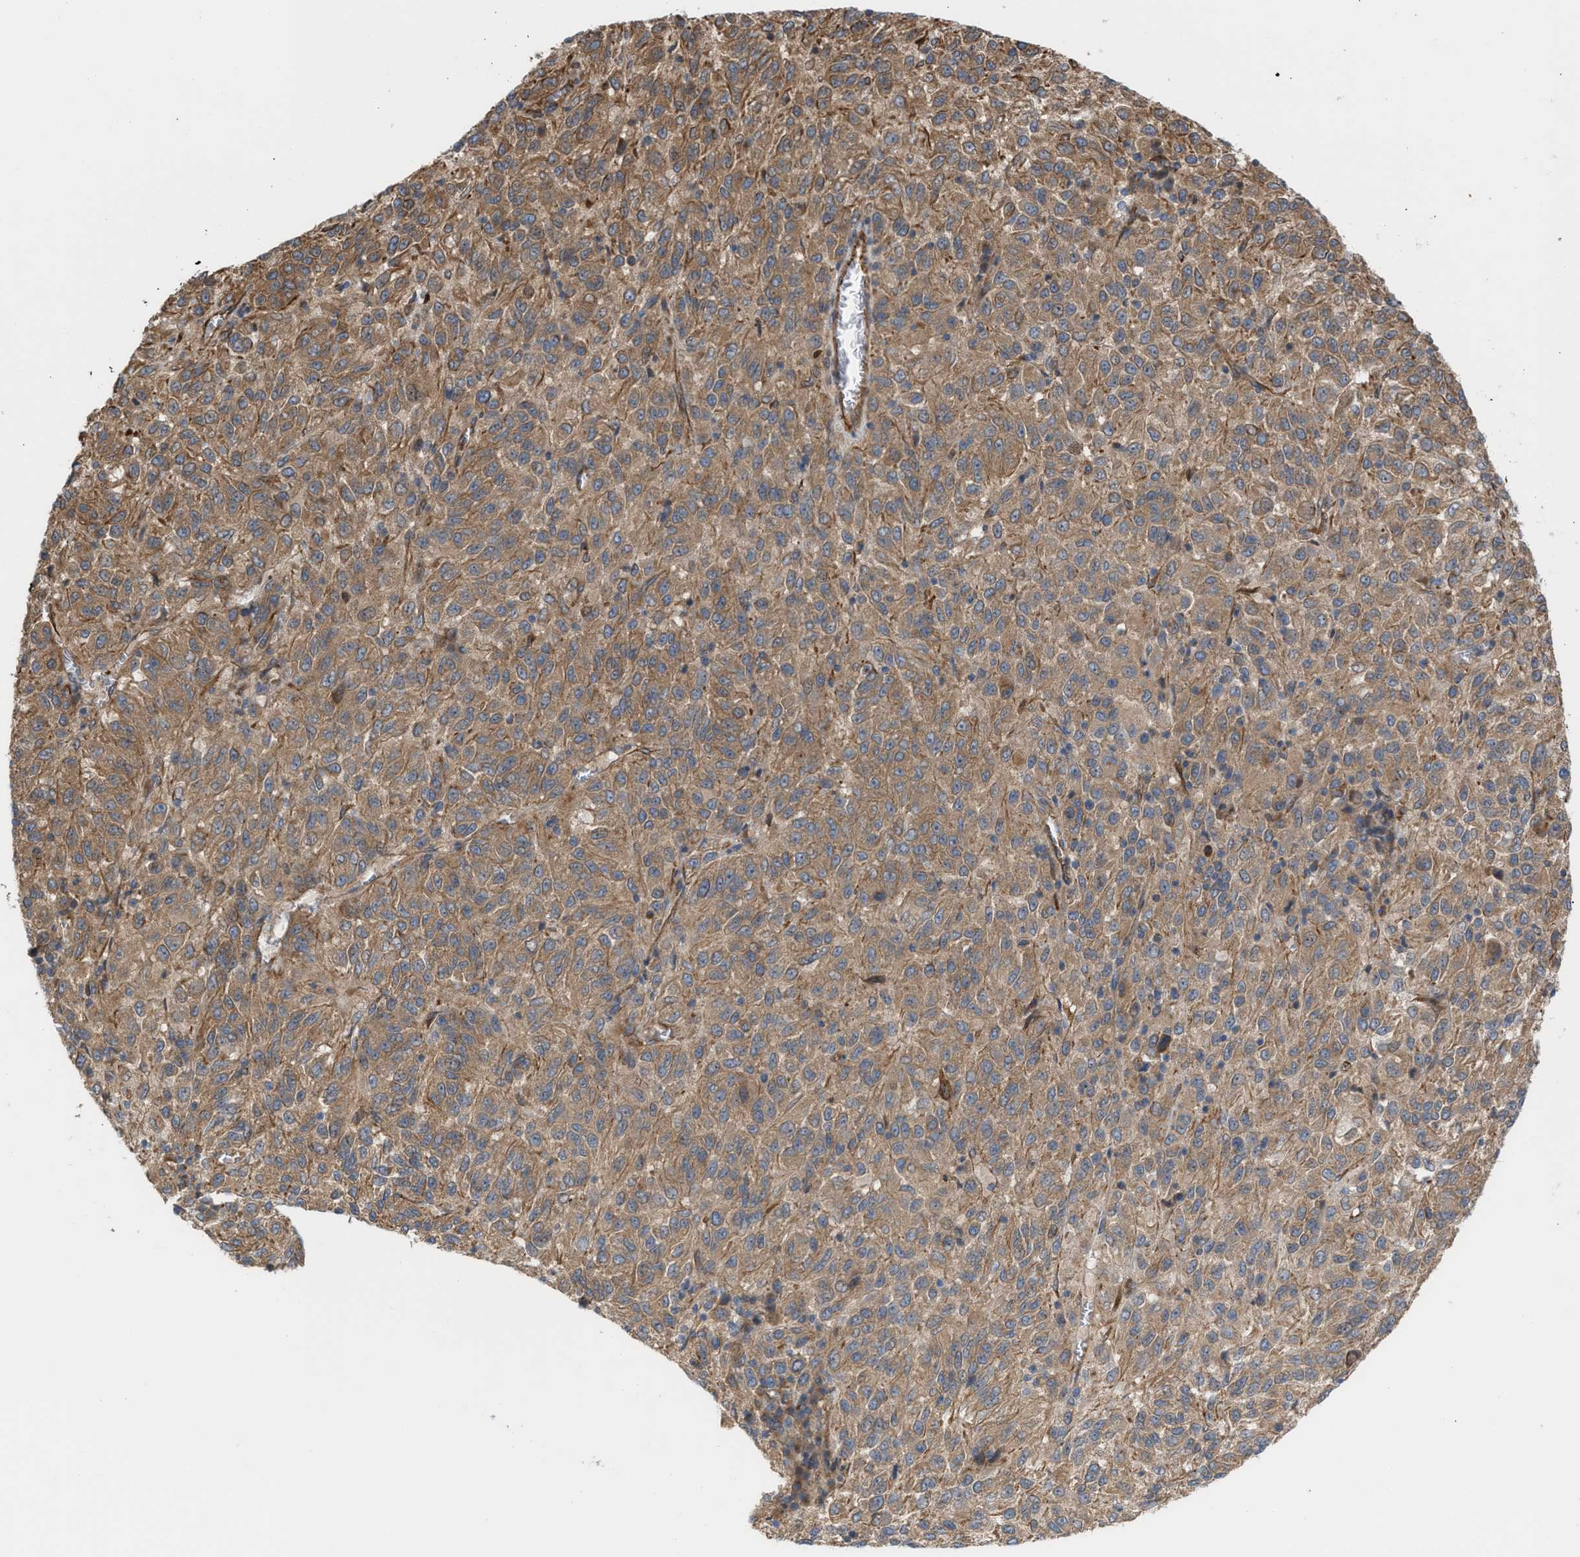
{"staining": {"intensity": "moderate", "quantity": ">75%", "location": "cytoplasmic/membranous"}, "tissue": "melanoma", "cell_type": "Tumor cells", "image_type": "cancer", "snomed": [{"axis": "morphology", "description": "Malignant melanoma, Metastatic site"}, {"axis": "topography", "description": "Lung"}], "caption": "A brown stain labels moderate cytoplasmic/membranous expression of a protein in human melanoma tumor cells. Using DAB (brown) and hematoxylin (blue) stains, captured at high magnification using brightfield microscopy.", "gene": "EPS15L1", "patient": {"sex": "male", "age": 64}}